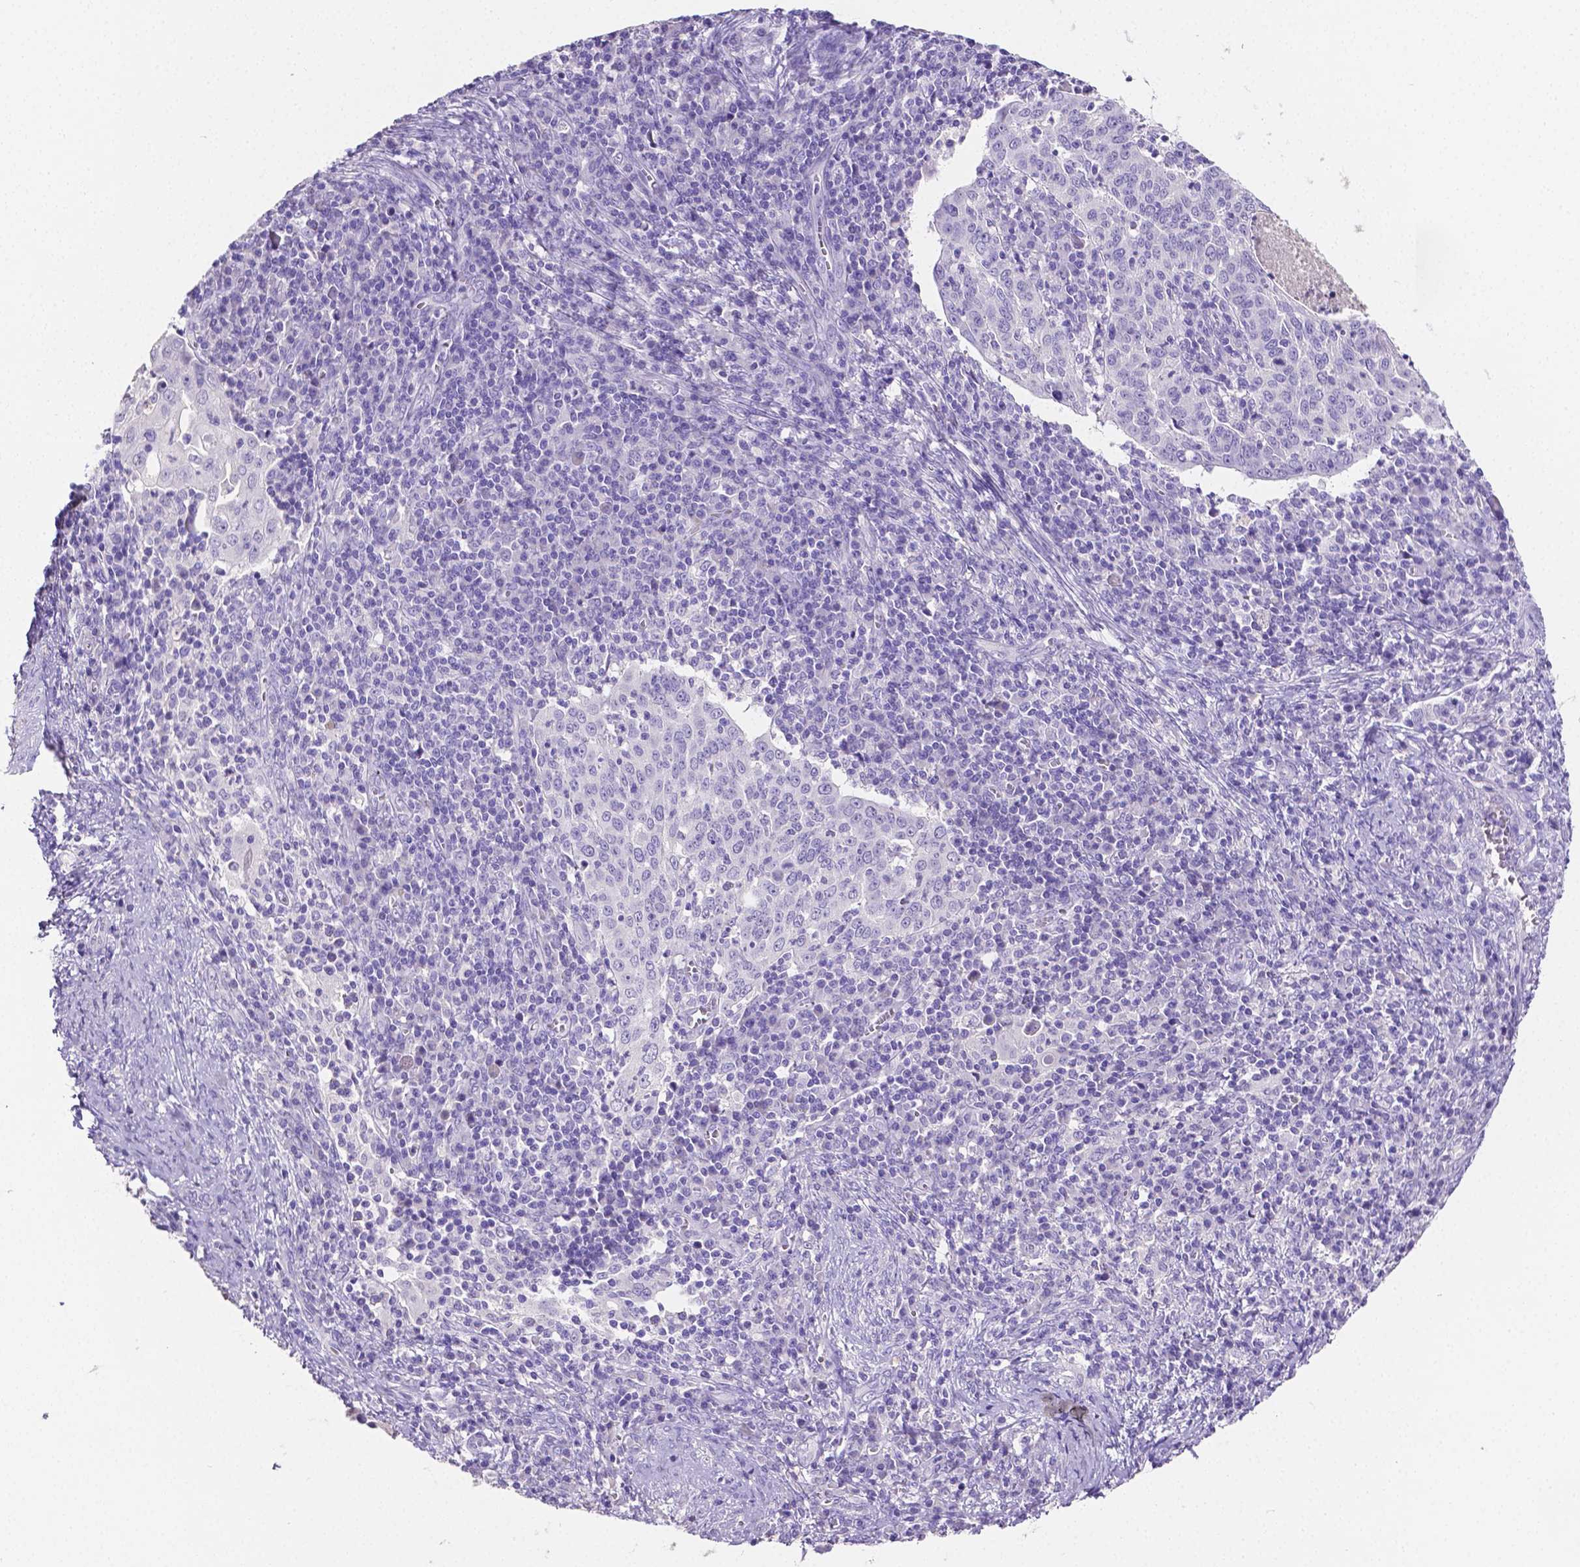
{"staining": {"intensity": "negative", "quantity": "none", "location": "none"}, "tissue": "cervical cancer", "cell_type": "Tumor cells", "image_type": "cancer", "snomed": [{"axis": "morphology", "description": "Squamous cell carcinoma, NOS"}, {"axis": "topography", "description": "Cervix"}], "caption": "Protein analysis of squamous cell carcinoma (cervical) shows no significant staining in tumor cells. The staining is performed using DAB brown chromogen with nuclei counter-stained in using hematoxylin.", "gene": "SLC22A2", "patient": {"sex": "female", "age": 39}}